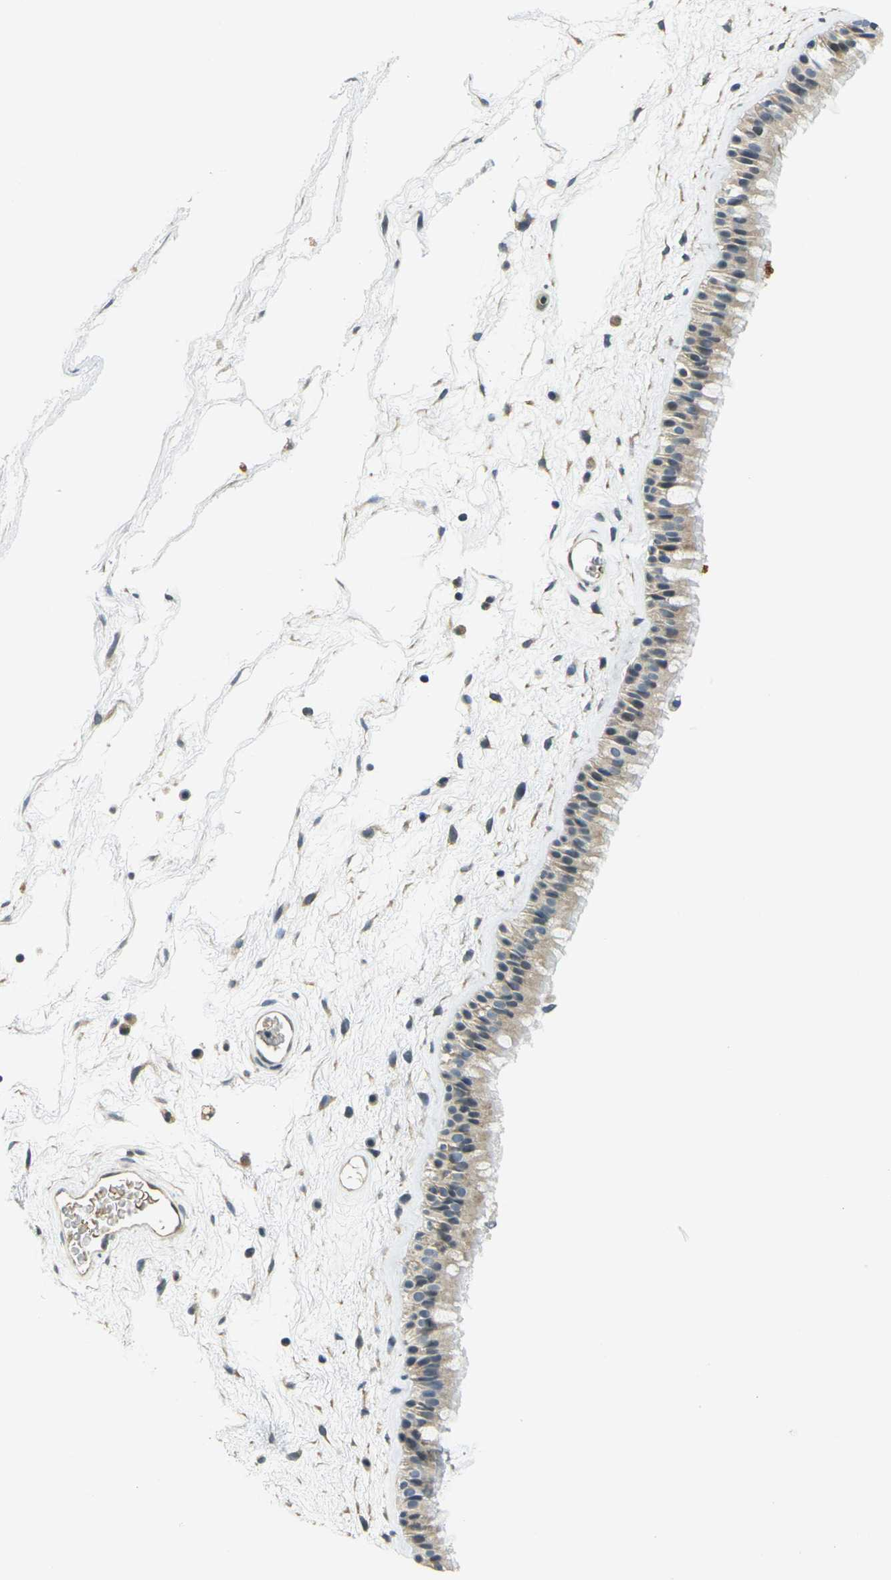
{"staining": {"intensity": "weak", "quantity": ">75%", "location": "cytoplasmic/membranous"}, "tissue": "nasopharynx", "cell_type": "Respiratory epithelial cells", "image_type": "normal", "snomed": [{"axis": "morphology", "description": "Normal tissue, NOS"}, {"axis": "morphology", "description": "Inflammation, NOS"}, {"axis": "topography", "description": "Nasopharynx"}], "caption": "Human nasopharynx stained with a brown dye displays weak cytoplasmic/membranous positive expression in approximately >75% of respiratory epithelial cells.", "gene": "MINAR2", "patient": {"sex": "male", "age": 48}}